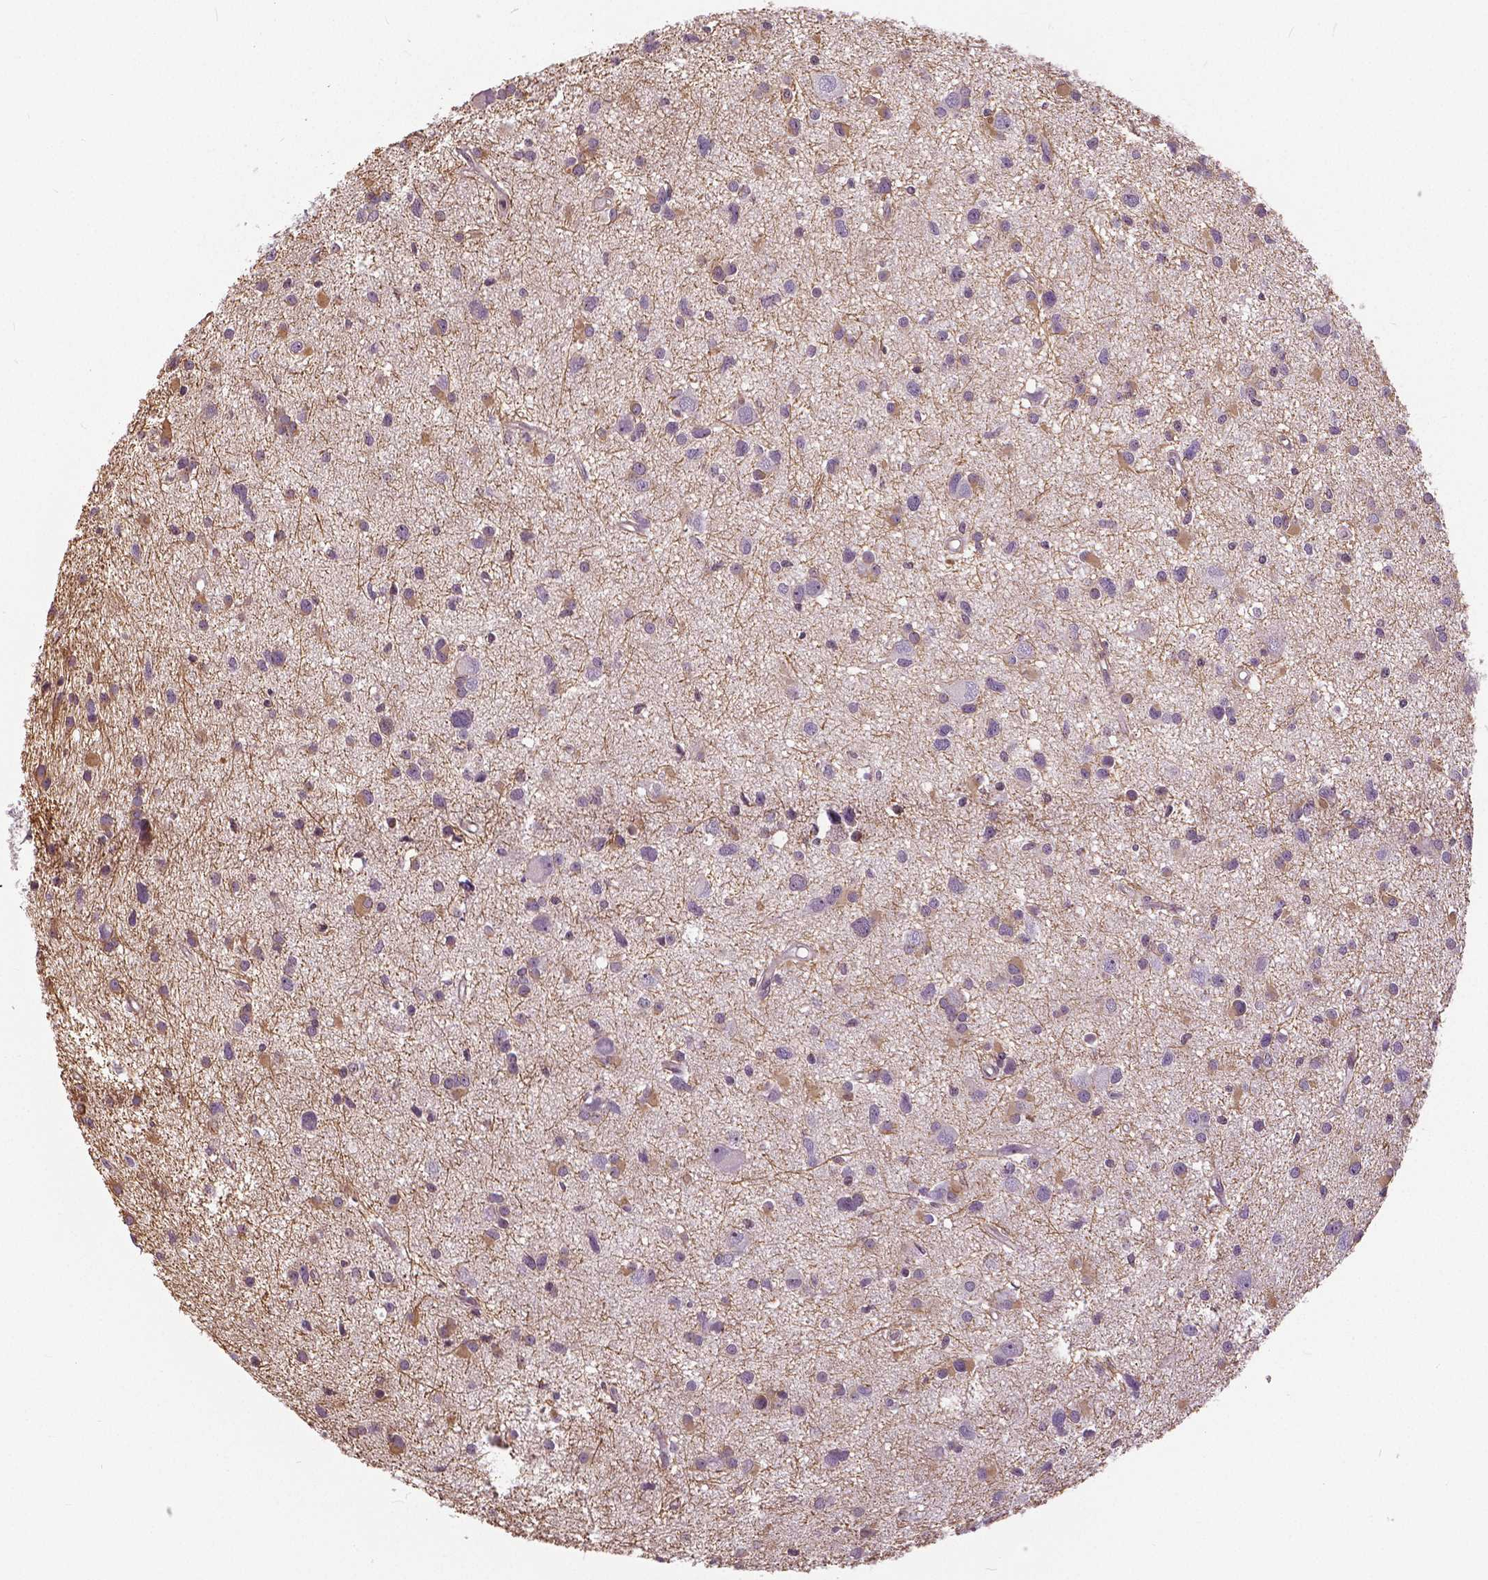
{"staining": {"intensity": "weak", "quantity": "<25%", "location": "cytoplasmic/membranous"}, "tissue": "glioma", "cell_type": "Tumor cells", "image_type": "cancer", "snomed": [{"axis": "morphology", "description": "Glioma, malignant, High grade"}, {"axis": "topography", "description": "Brain"}], "caption": "Immunohistochemistry (IHC) photomicrograph of human malignant high-grade glioma stained for a protein (brown), which demonstrates no staining in tumor cells.", "gene": "ANXA13", "patient": {"sex": "male", "age": 54}}